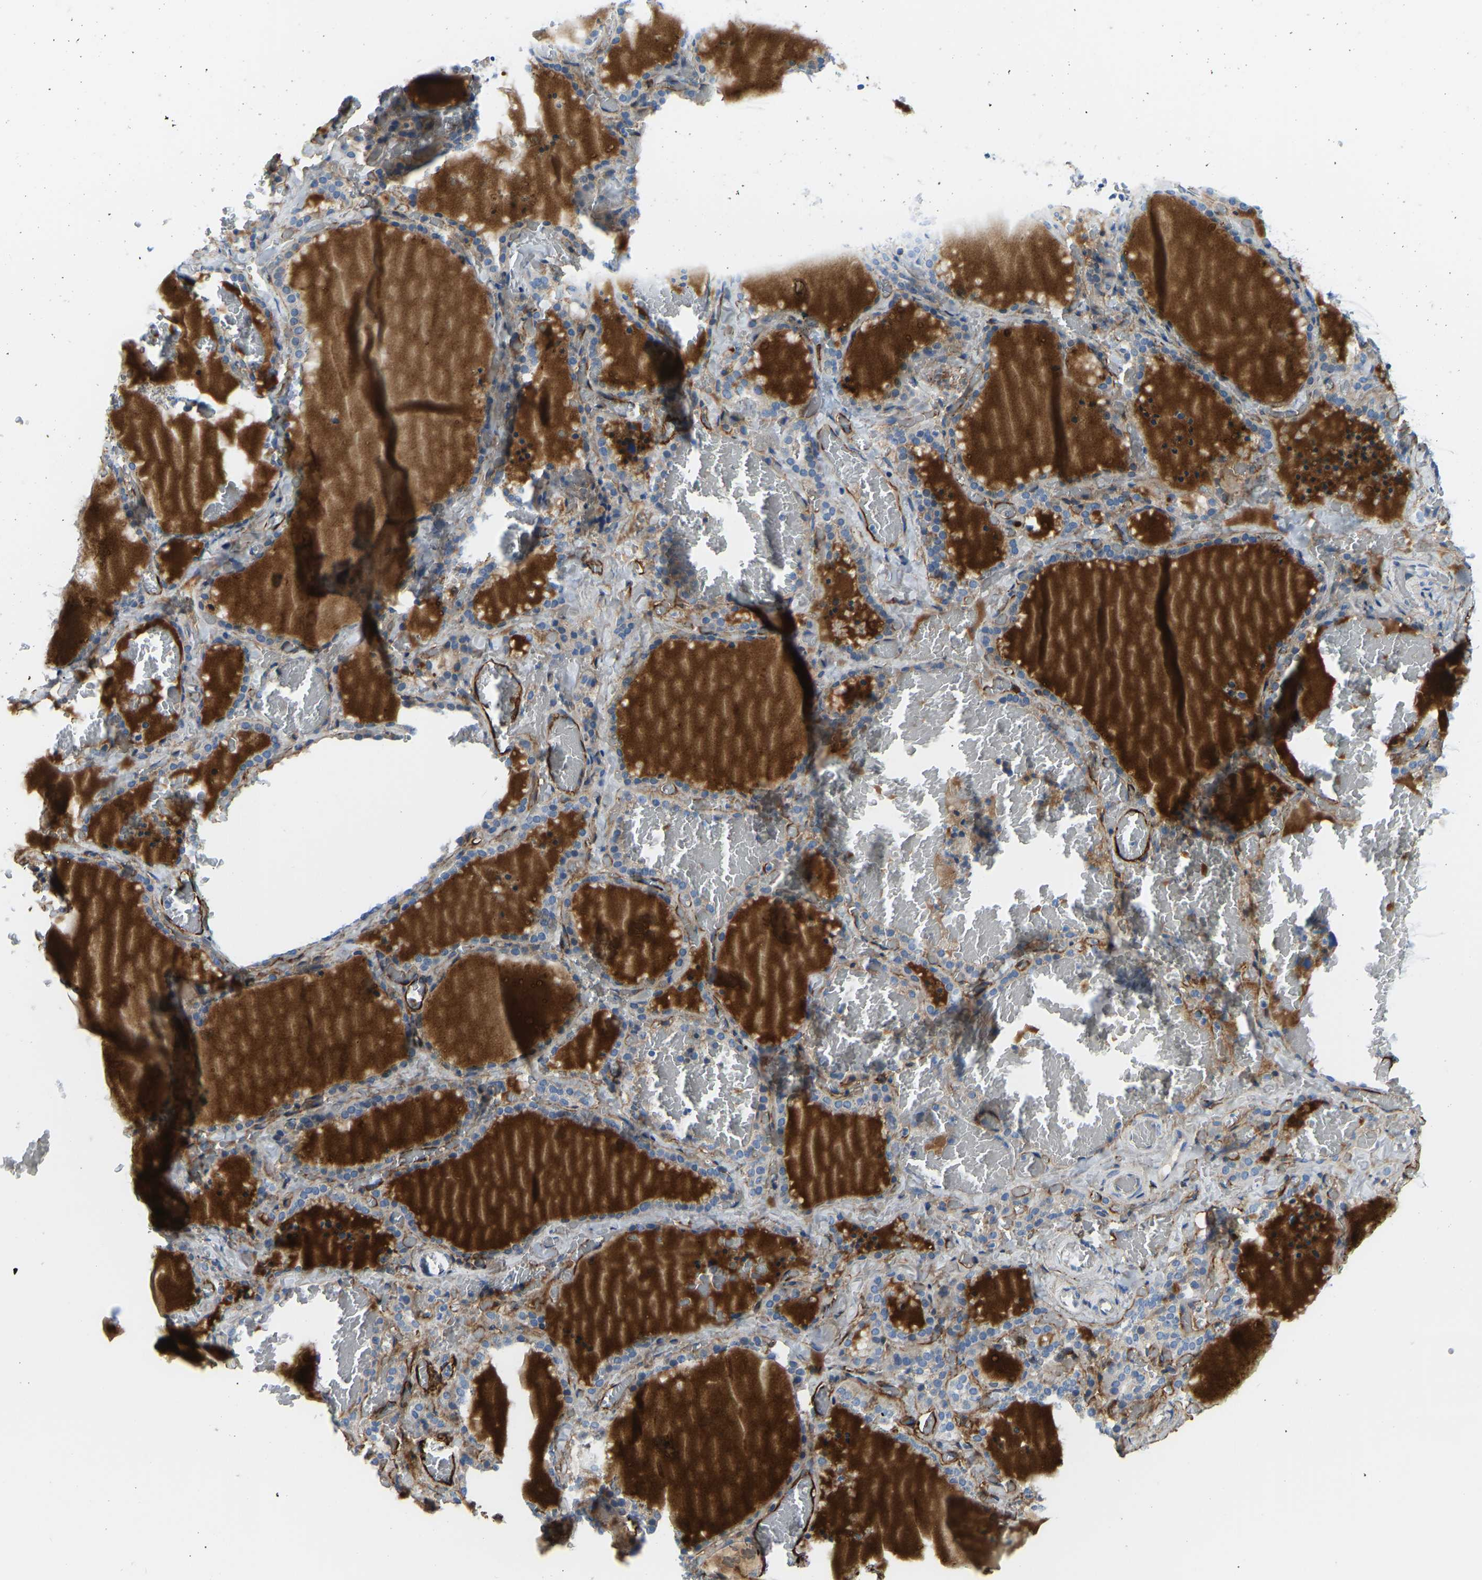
{"staining": {"intensity": "weak", "quantity": "25%-75%", "location": "cytoplasmic/membranous"}, "tissue": "thyroid gland", "cell_type": "Glandular cells", "image_type": "normal", "snomed": [{"axis": "morphology", "description": "Normal tissue, NOS"}, {"axis": "topography", "description": "Thyroid gland"}], "caption": "IHC histopathology image of normal human thyroid gland stained for a protein (brown), which displays low levels of weak cytoplasmic/membranous staining in approximately 25%-75% of glandular cells.", "gene": "COL15A1", "patient": {"sex": "female", "age": 22}}